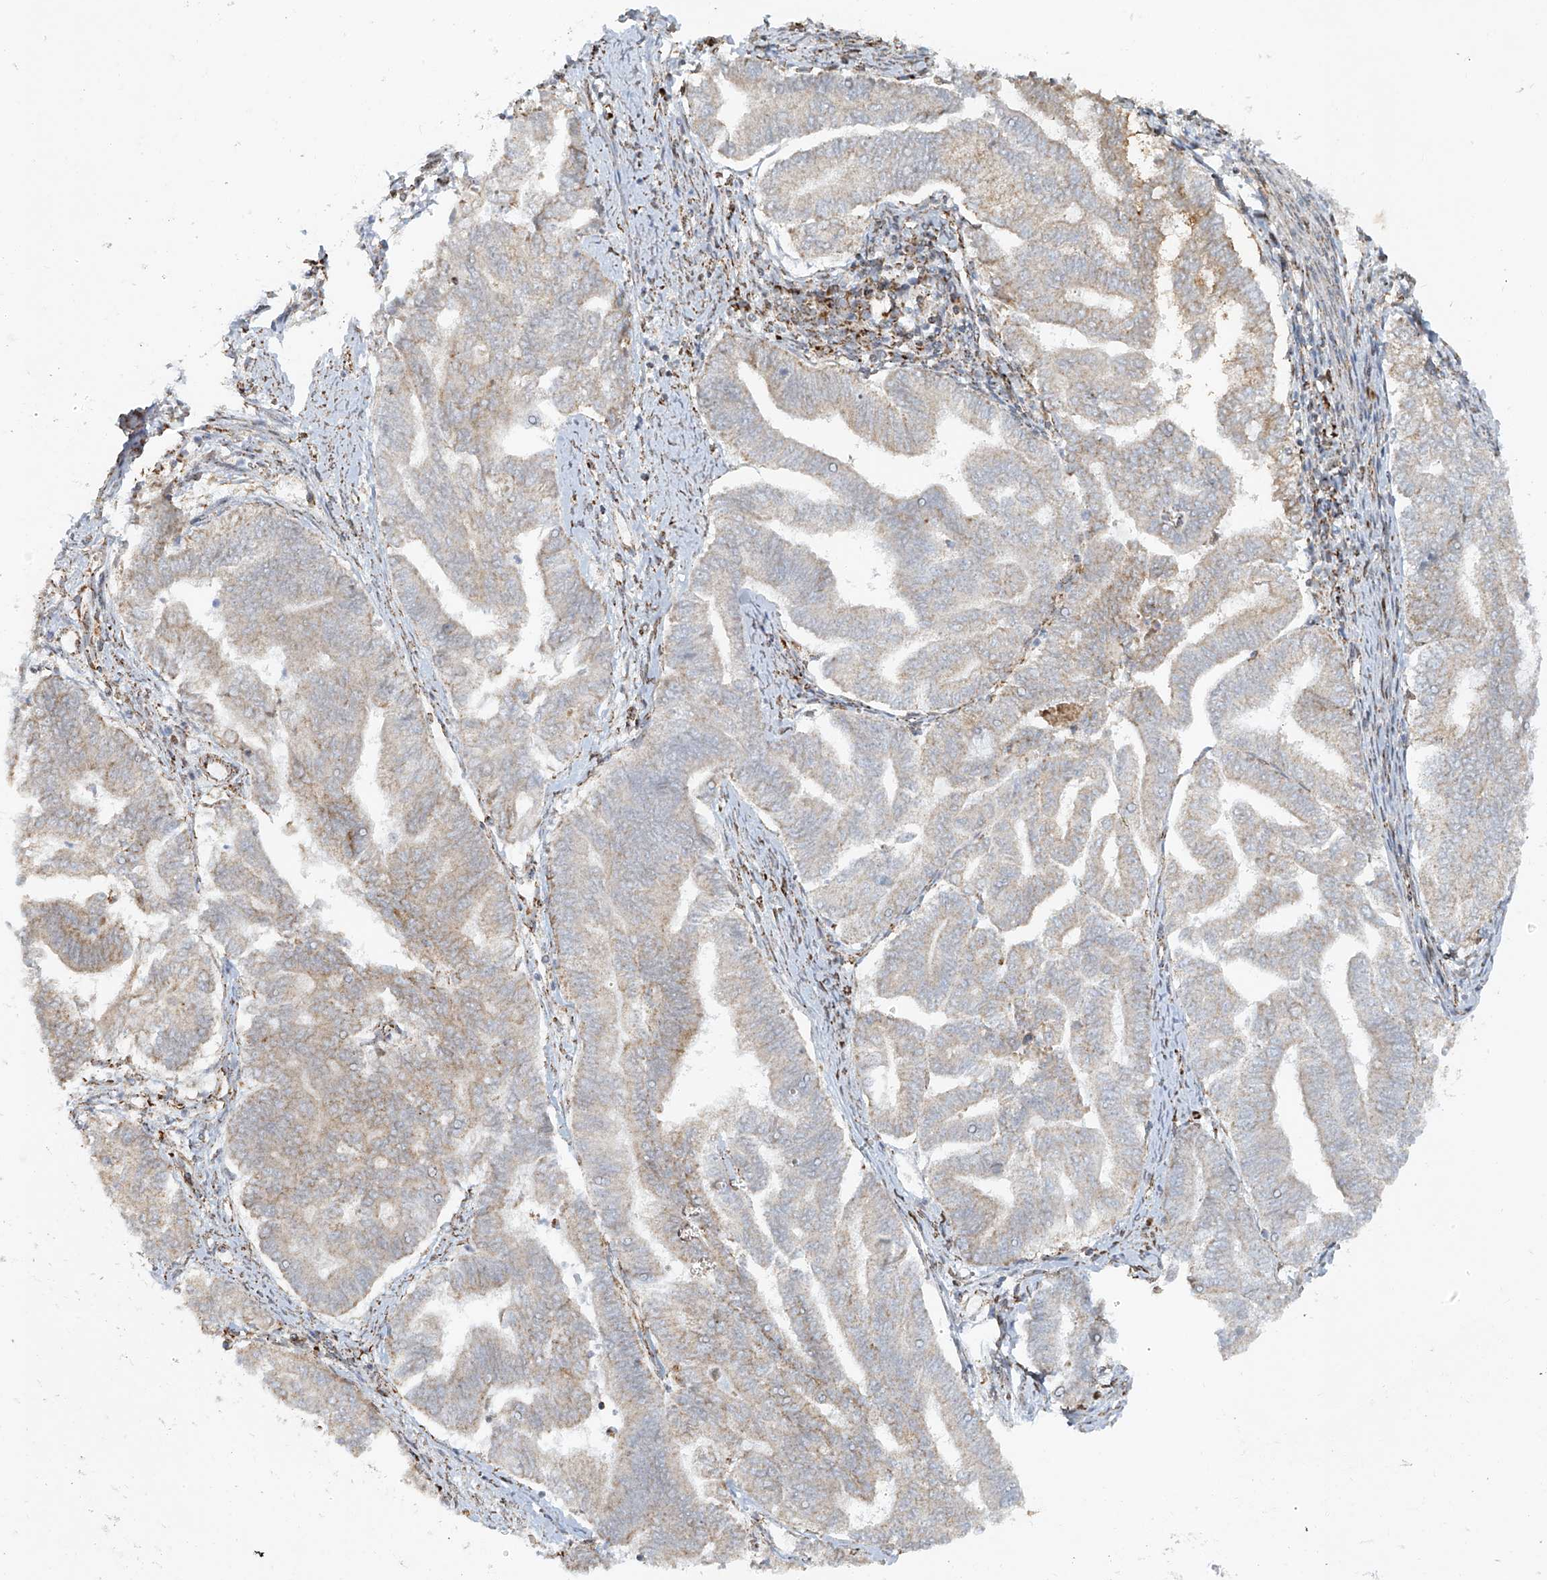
{"staining": {"intensity": "weak", "quantity": ">75%", "location": "cytoplasmic/membranous"}, "tissue": "endometrial cancer", "cell_type": "Tumor cells", "image_type": "cancer", "snomed": [{"axis": "morphology", "description": "Adenocarcinoma, NOS"}, {"axis": "topography", "description": "Endometrium"}], "caption": "The photomicrograph displays a brown stain indicating the presence of a protein in the cytoplasmic/membranous of tumor cells in endometrial cancer.", "gene": "SMDT1", "patient": {"sex": "female", "age": 79}}